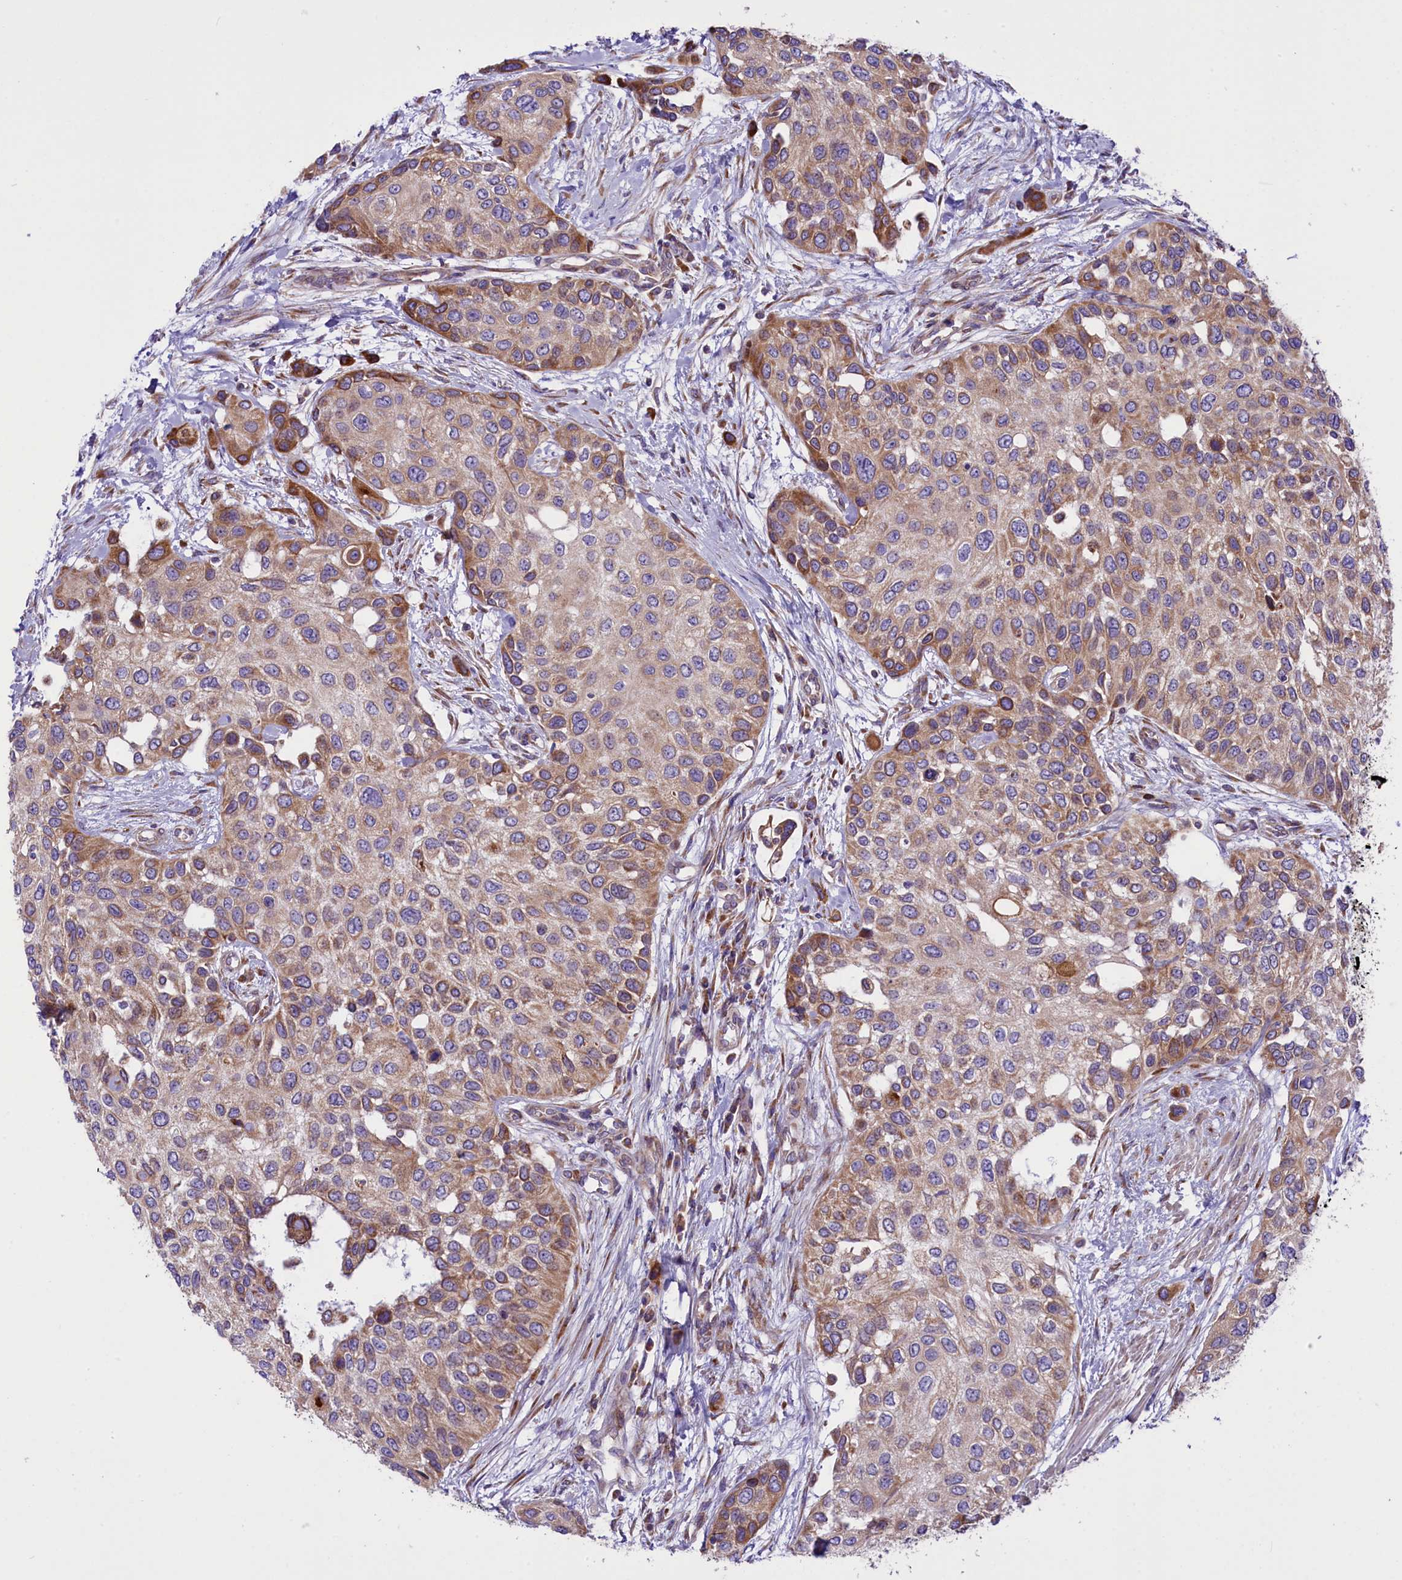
{"staining": {"intensity": "moderate", "quantity": ">75%", "location": "cytoplasmic/membranous"}, "tissue": "urothelial cancer", "cell_type": "Tumor cells", "image_type": "cancer", "snomed": [{"axis": "morphology", "description": "Normal tissue, NOS"}, {"axis": "morphology", "description": "Urothelial carcinoma, High grade"}, {"axis": "topography", "description": "Vascular tissue"}, {"axis": "topography", "description": "Urinary bladder"}], "caption": "High-magnification brightfield microscopy of urothelial carcinoma (high-grade) stained with DAB (brown) and counterstained with hematoxylin (blue). tumor cells exhibit moderate cytoplasmic/membranous expression is identified in about>75% of cells.", "gene": "PTPRU", "patient": {"sex": "female", "age": 56}}